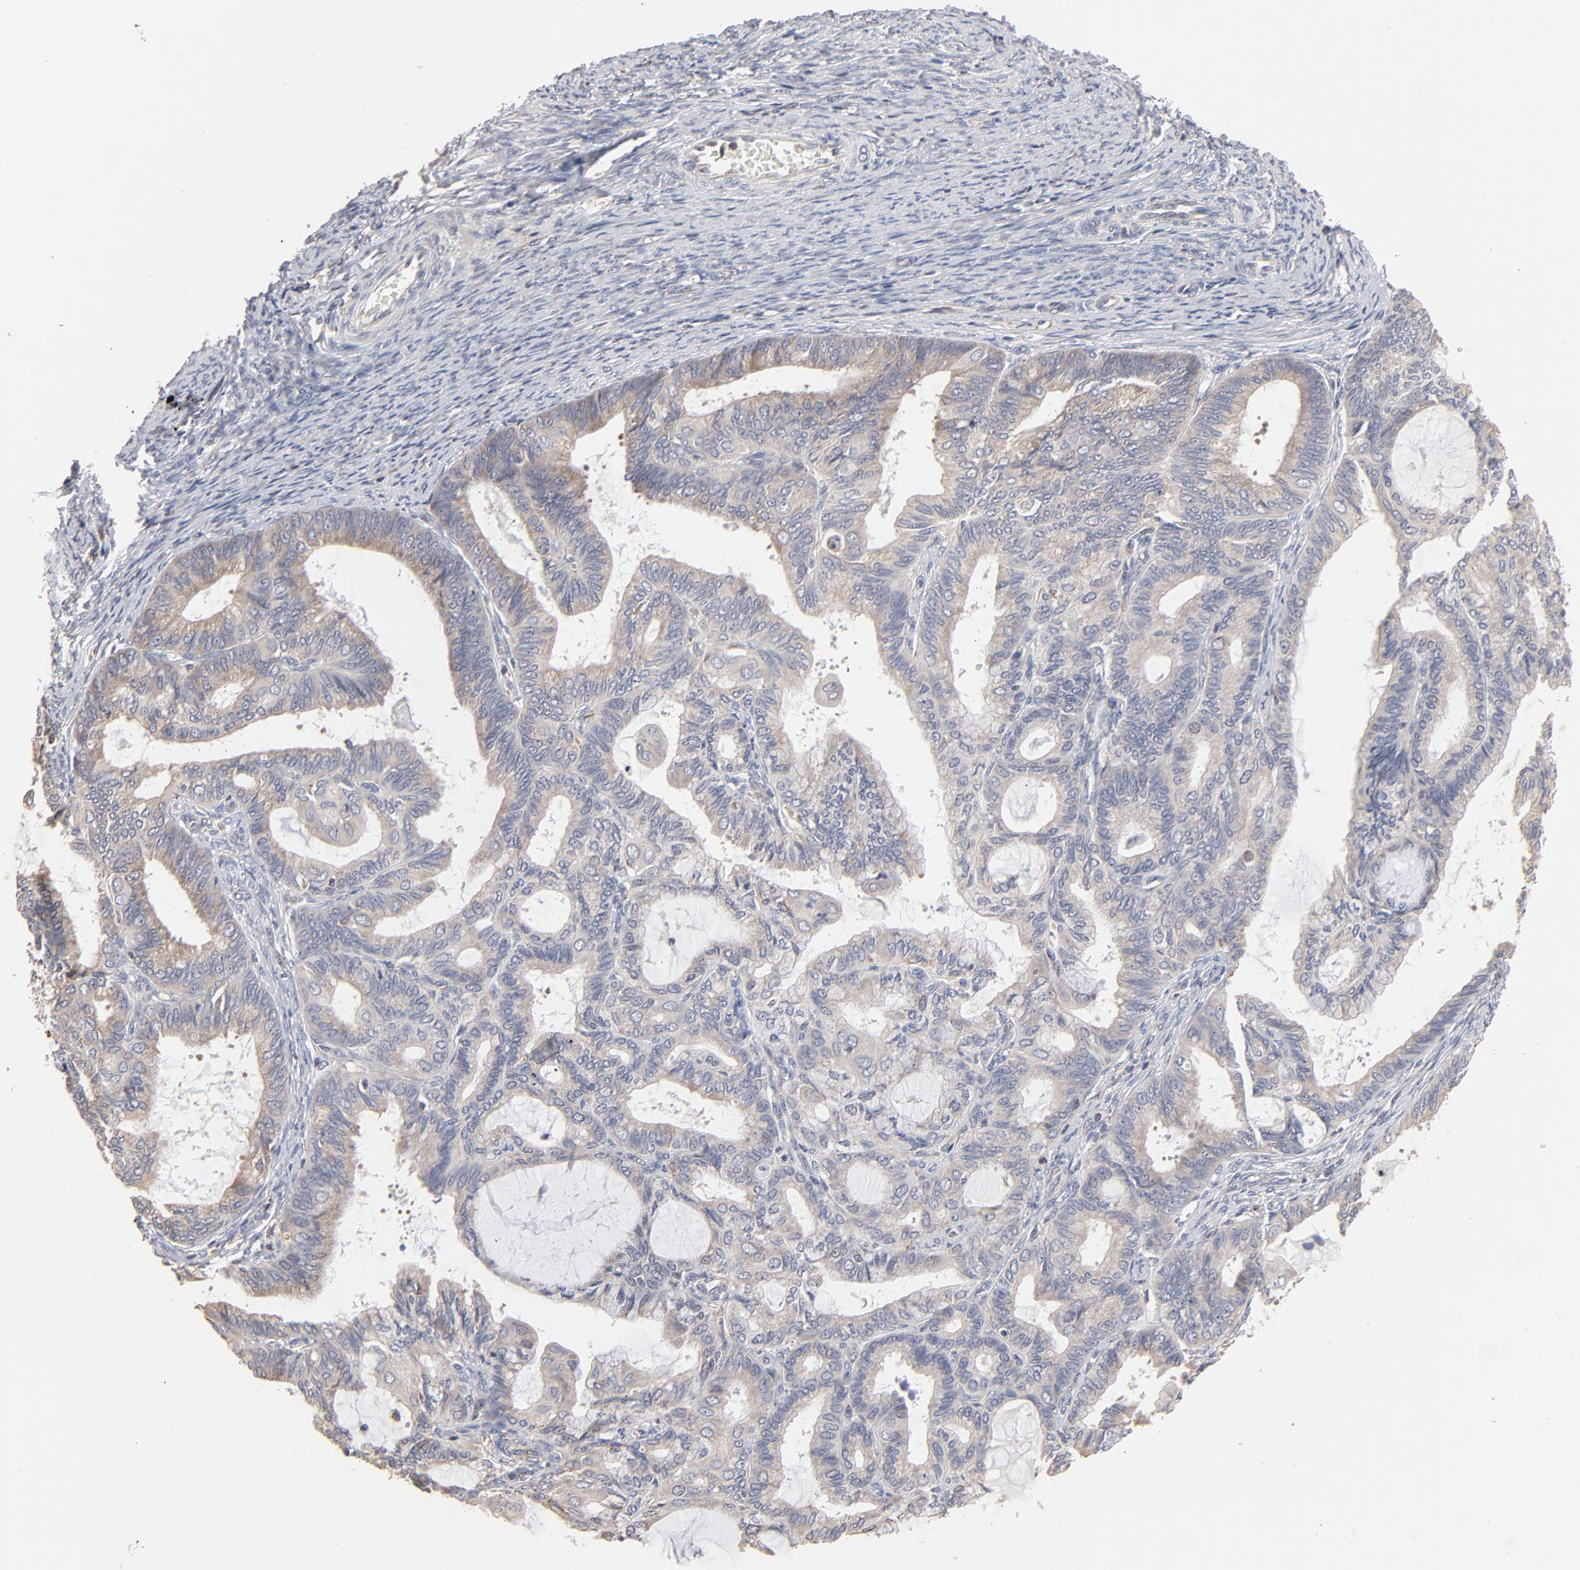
{"staining": {"intensity": "weak", "quantity": "<25%", "location": "cytoplasmic/membranous"}, "tissue": "endometrial cancer", "cell_type": "Tumor cells", "image_type": "cancer", "snomed": [{"axis": "morphology", "description": "Adenocarcinoma, NOS"}, {"axis": "topography", "description": "Endometrium"}], "caption": "The histopathology image demonstrates no staining of tumor cells in endometrial adenocarcinoma.", "gene": "RNF213", "patient": {"sex": "female", "age": 63}}